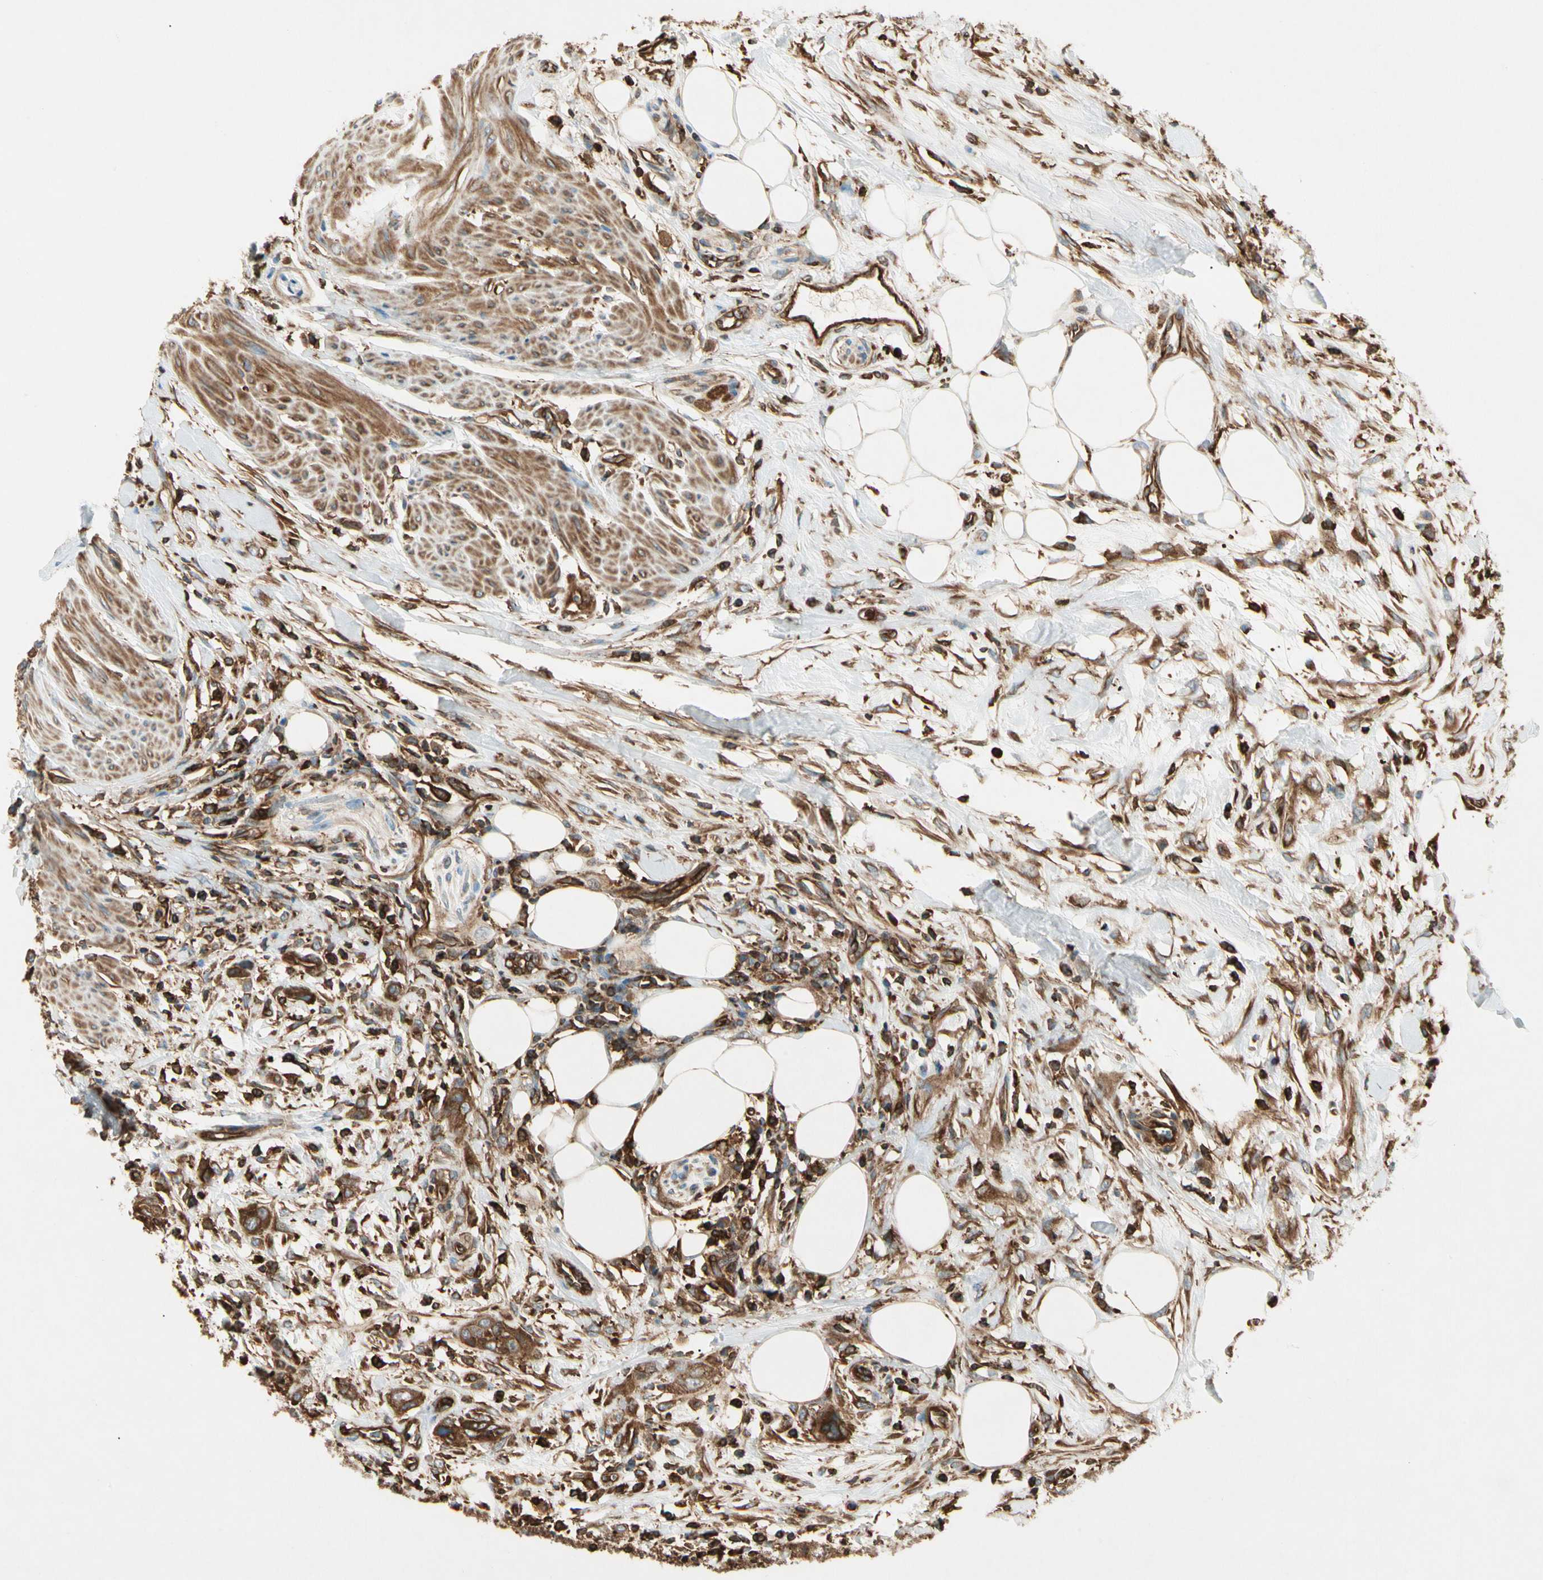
{"staining": {"intensity": "strong", "quantity": ">75%", "location": "cytoplasmic/membranous"}, "tissue": "urothelial cancer", "cell_type": "Tumor cells", "image_type": "cancer", "snomed": [{"axis": "morphology", "description": "Urothelial carcinoma, High grade"}, {"axis": "topography", "description": "Urinary bladder"}], "caption": "Protein staining of urothelial carcinoma (high-grade) tissue shows strong cytoplasmic/membranous staining in approximately >75% of tumor cells.", "gene": "ARPC2", "patient": {"sex": "male", "age": 35}}